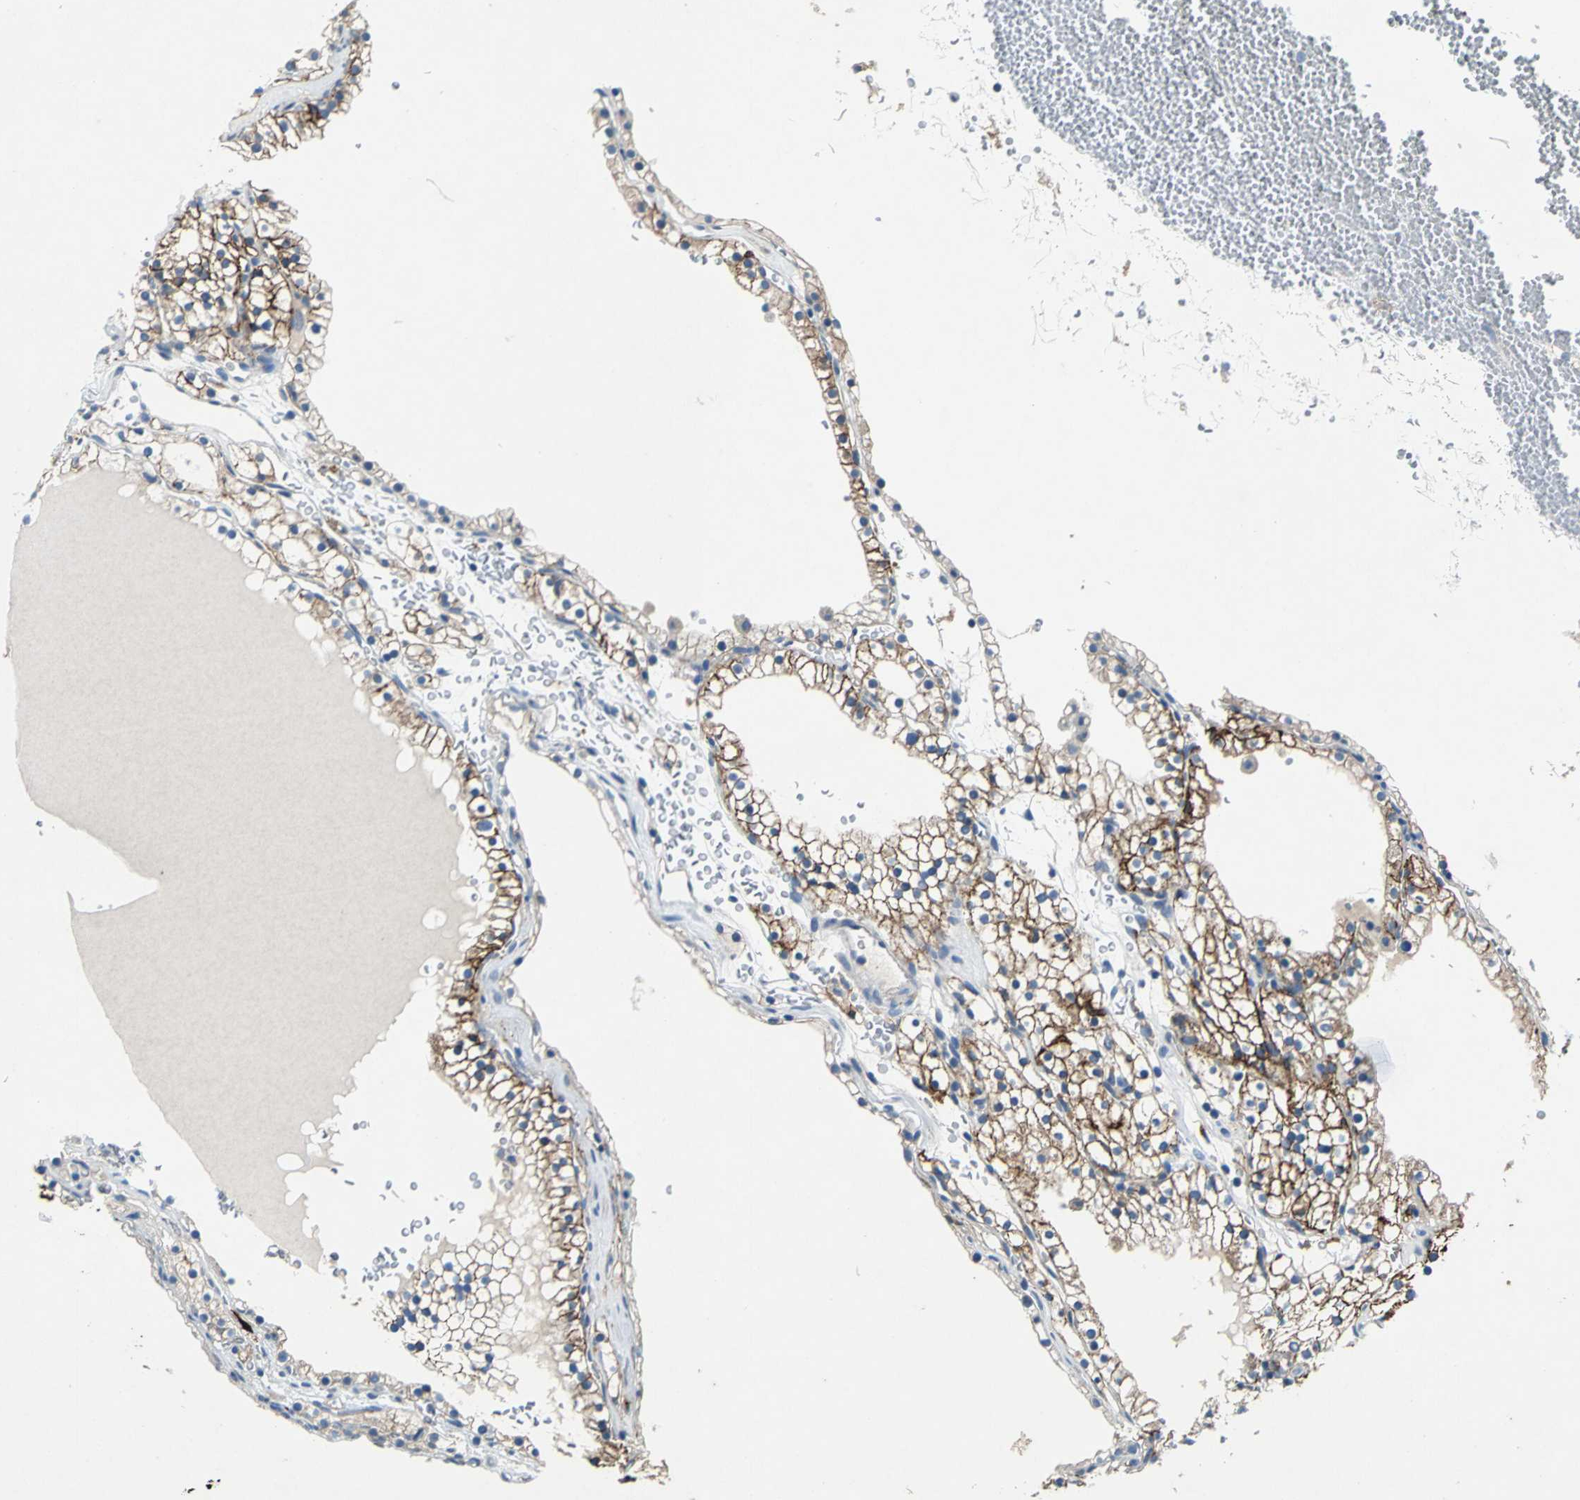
{"staining": {"intensity": "strong", "quantity": ">75%", "location": "cytoplasmic/membranous"}, "tissue": "renal cancer", "cell_type": "Tumor cells", "image_type": "cancer", "snomed": [{"axis": "morphology", "description": "Adenocarcinoma, NOS"}, {"axis": "topography", "description": "Kidney"}], "caption": "Immunohistochemical staining of human renal cancer (adenocarcinoma) displays high levels of strong cytoplasmic/membranous protein staining in about >75% of tumor cells.", "gene": "RPS13", "patient": {"sex": "female", "age": 41}}